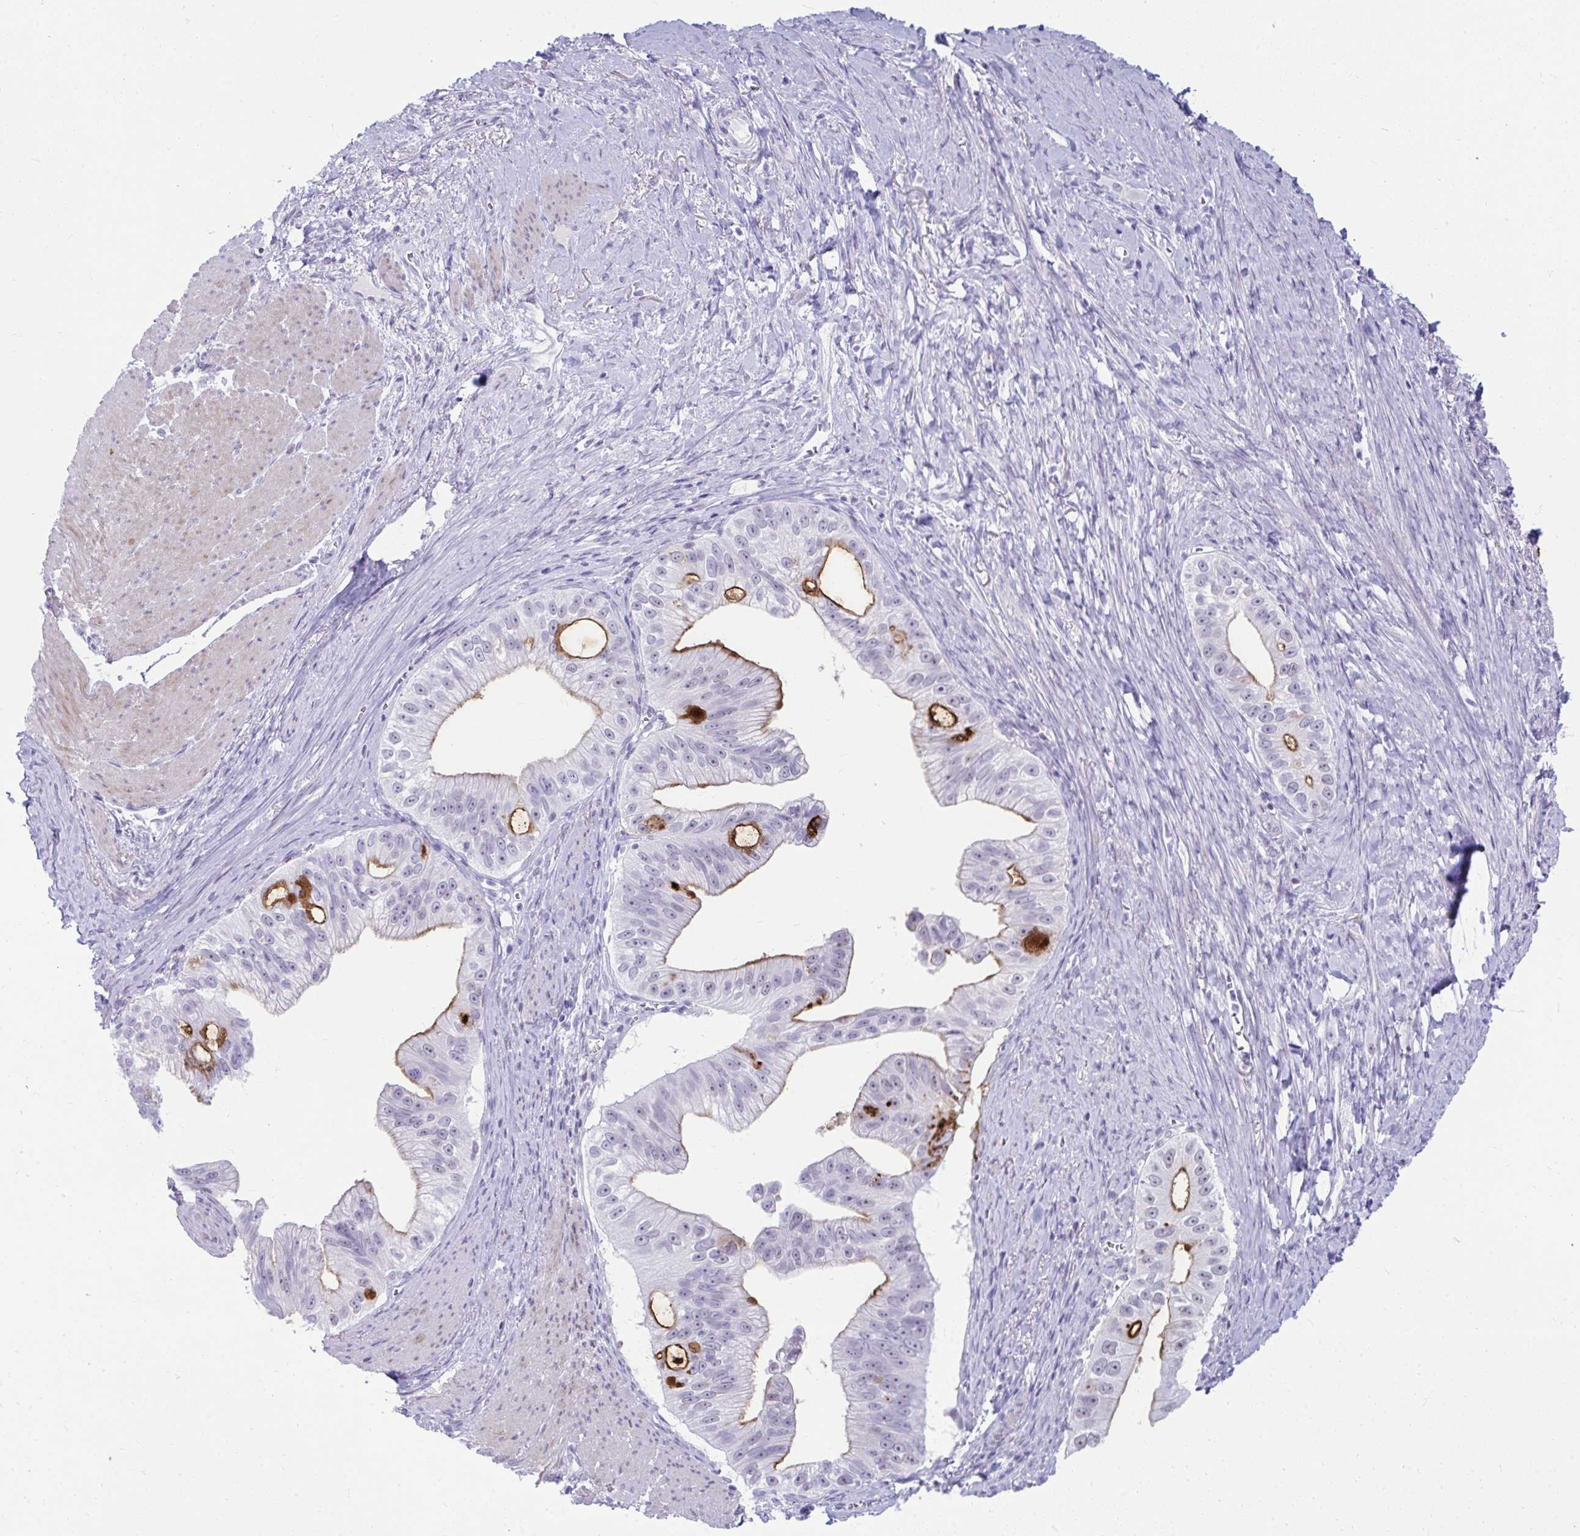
{"staining": {"intensity": "strong", "quantity": "<25%", "location": "cytoplasmic/membranous"}, "tissue": "pancreatic cancer", "cell_type": "Tumor cells", "image_type": "cancer", "snomed": [{"axis": "morphology", "description": "Adenocarcinoma, NOS"}, {"axis": "topography", "description": "Pancreas"}], "caption": "Immunohistochemistry (IHC) of human pancreatic cancer shows medium levels of strong cytoplasmic/membranous positivity in about <25% of tumor cells.", "gene": "OR5F1", "patient": {"sex": "male", "age": 70}}